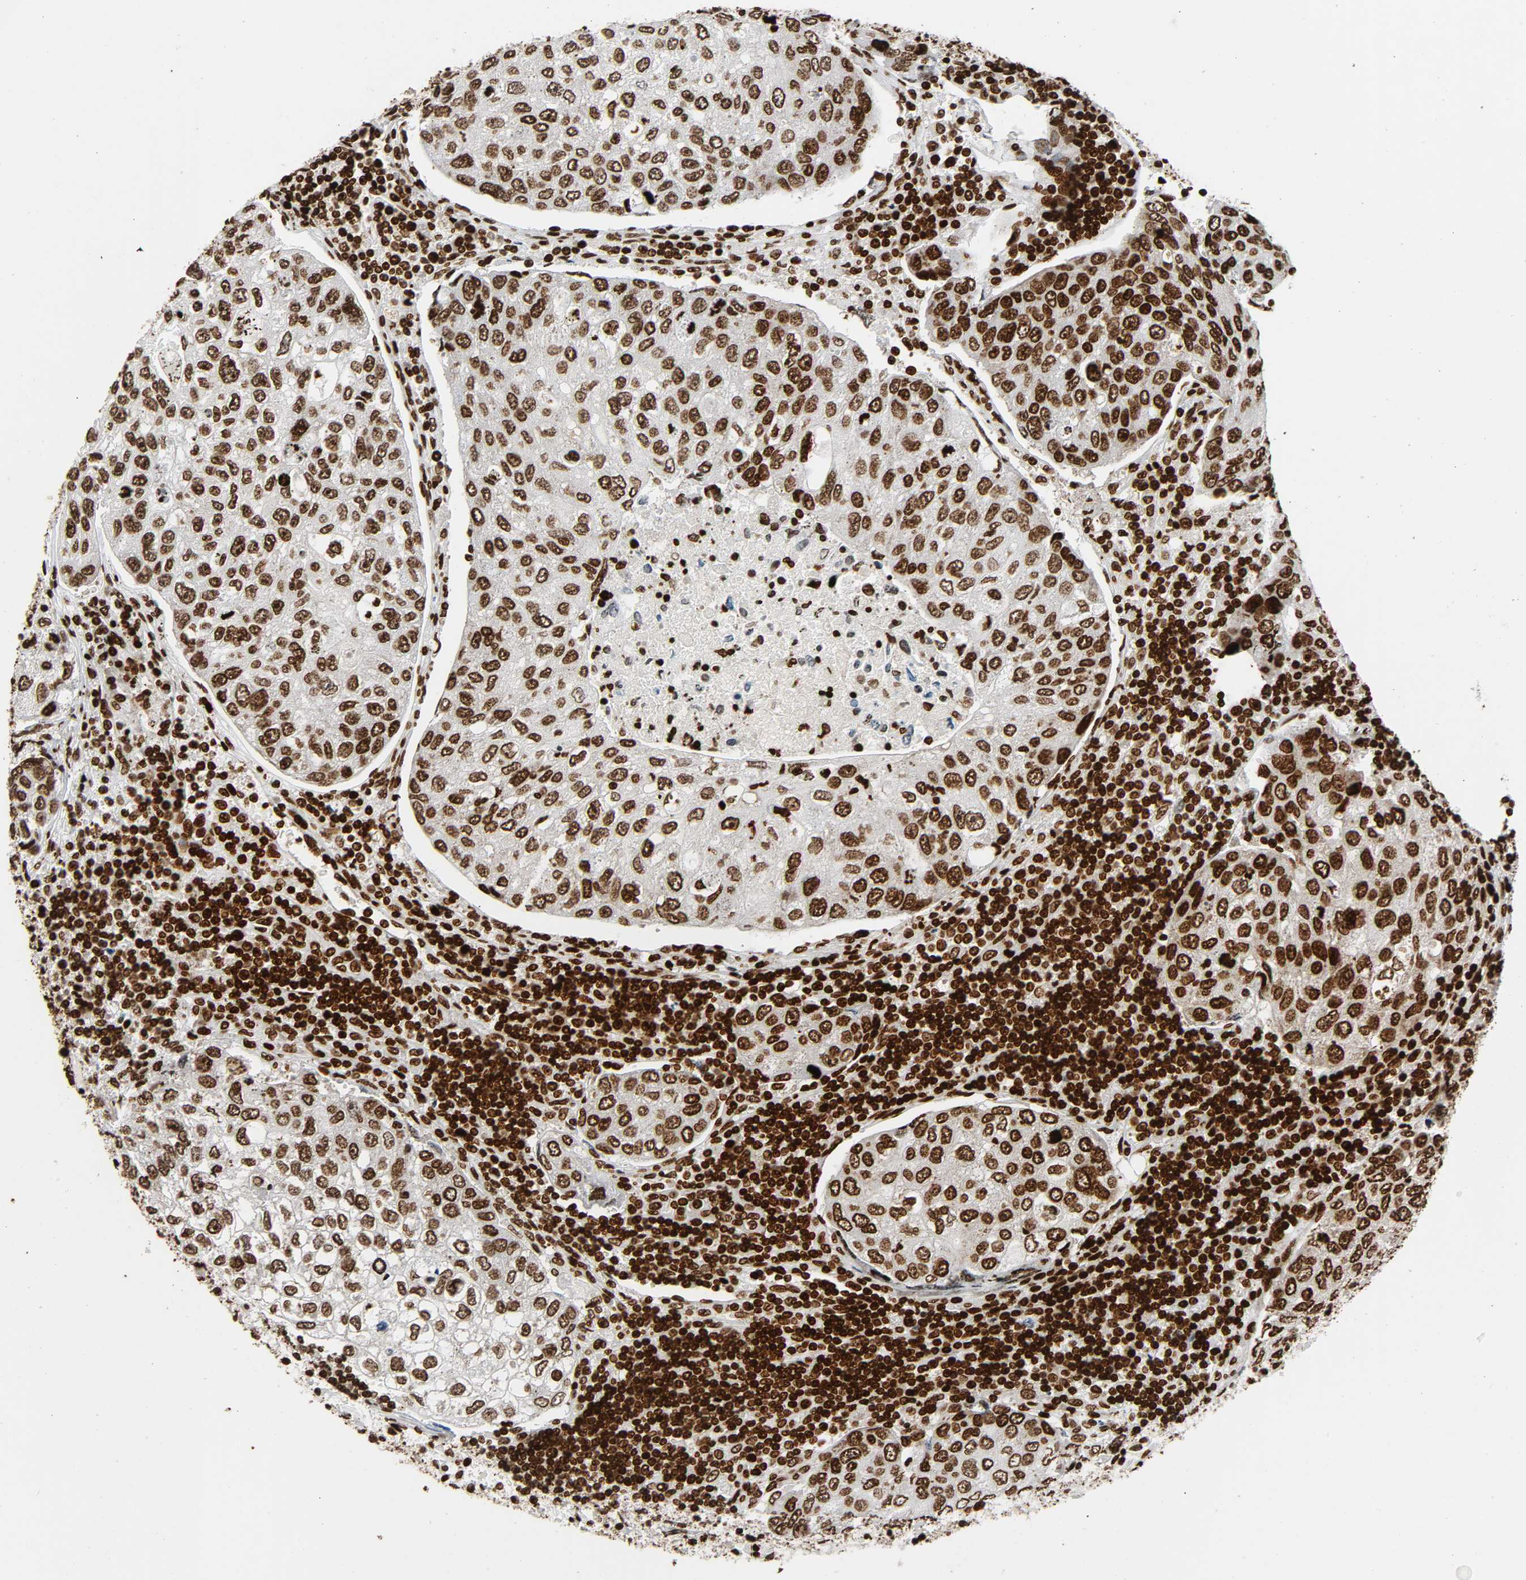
{"staining": {"intensity": "moderate", "quantity": ">75%", "location": "nuclear"}, "tissue": "urothelial cancer", "cell_type": "Tumor cells", "image_type": "cancer", "snomed": [{"axis": "morphology", "description": "Urothelial carcinoma, High grade"}, {"axis": "topography", "description": "Lymph node"}, {"axis": "topography", "description": "Urinary bladder"}], "caption": "Immunohistochemistry (IHC) micrograph of human urothelial cancer stained for a protein (brown), which demonstrates medium levels of moderate nuclear expression in about >75% of tumor cells.", "gene": "RXRA", "patient": {"sex": "male", "age": 51}}